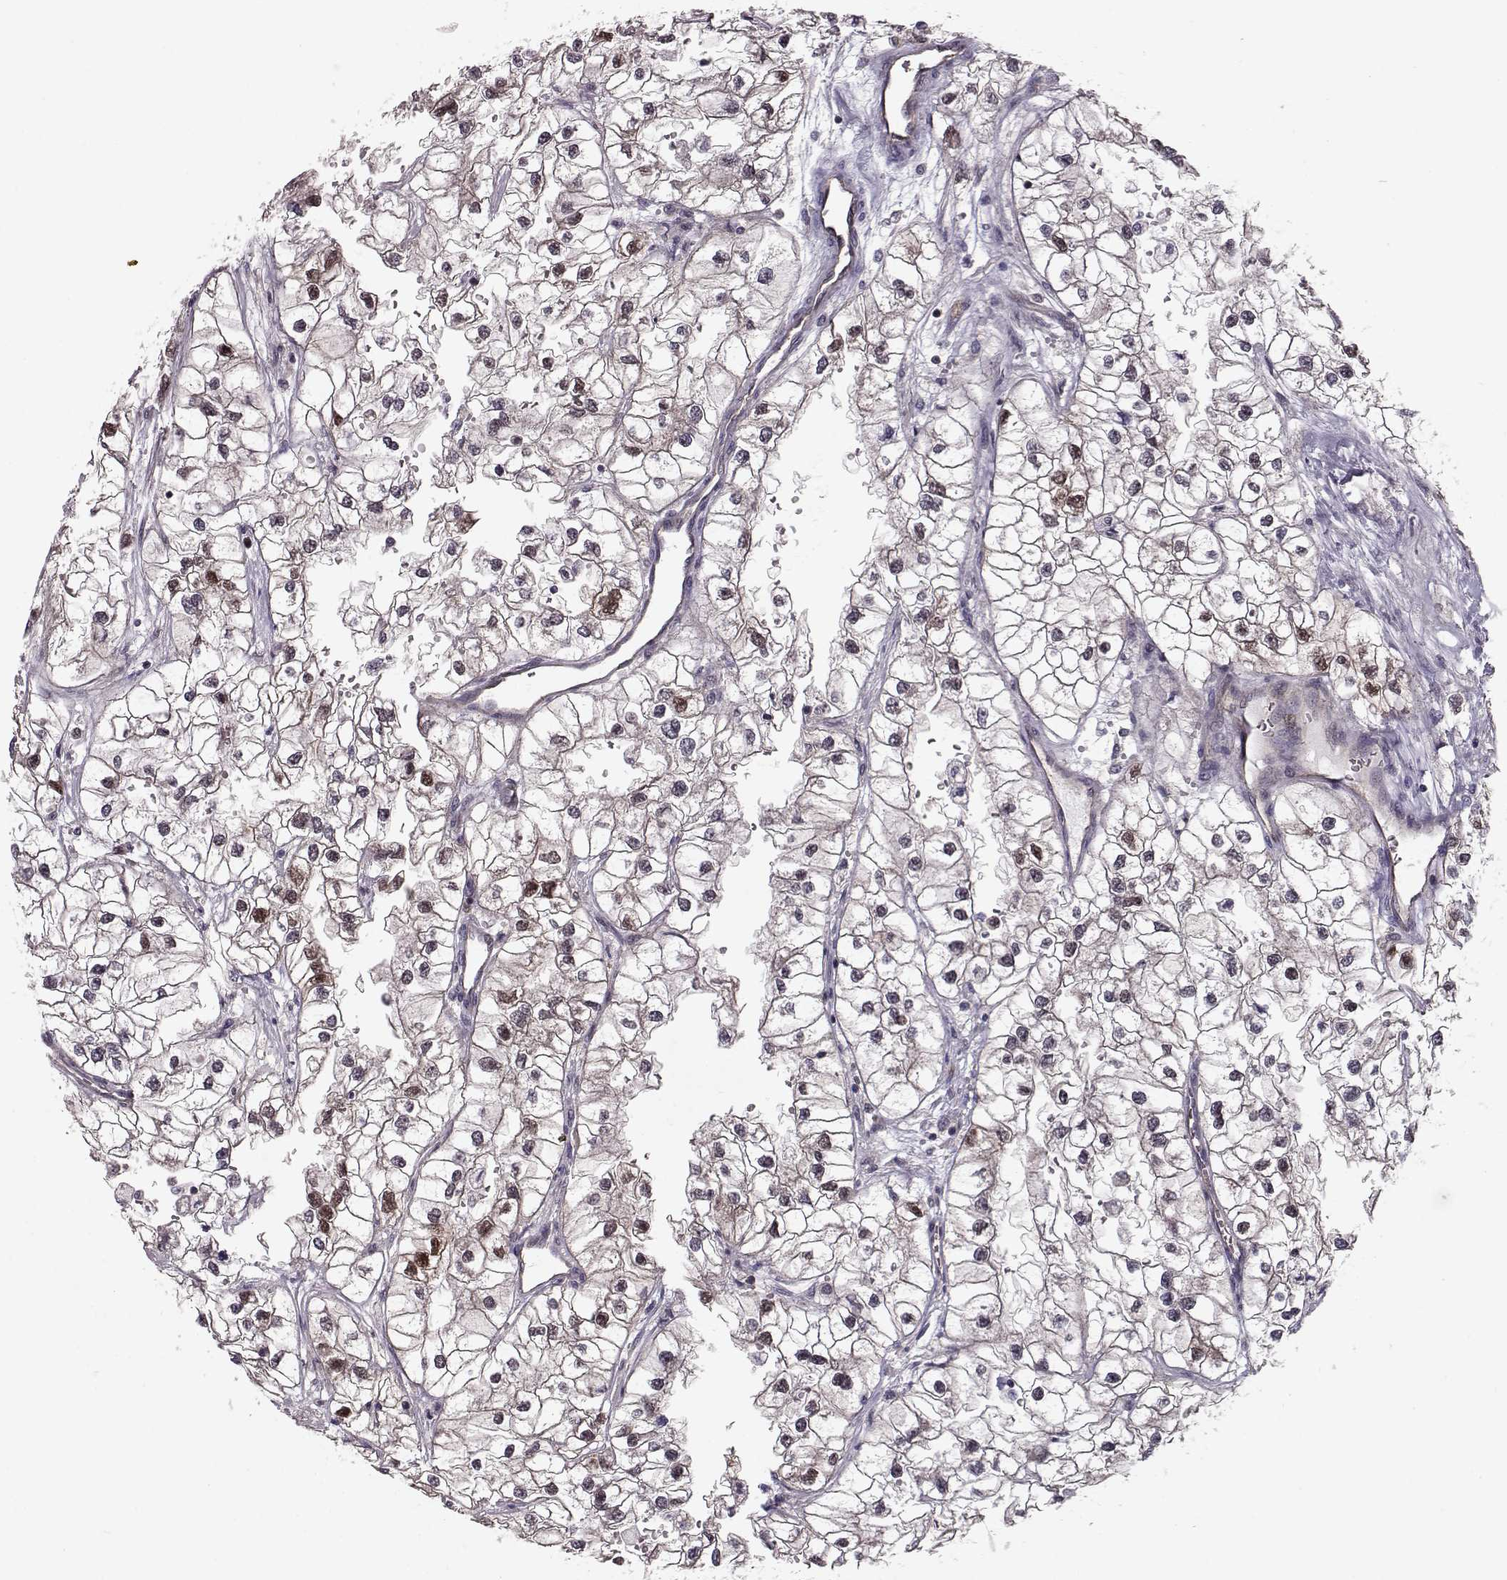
{"staining": {"intensity": "moderate", "quantity": "25%-75%", "location": "cytoplasmic/membranous"}, "tissue": "renal cancer", "cell_type": "Tumor cells", "image_type": "cancer", "snomed": [{"axis": "morphology", "description": "Adenocarcinoma, NOS"}, {"axis": "topography", "description": "Kidney"}], "caption": "Immunohistochemistry (IHC) photomicrograph of human renal adenocarcinoma stained for a protein (brown), which reveals medium levels of moderate cytoplasmic/membranous expression in approximately 25%-75% of tumor cells.", "gene": "RANBP1", "patient": {"sex": "male", "age": 59}}